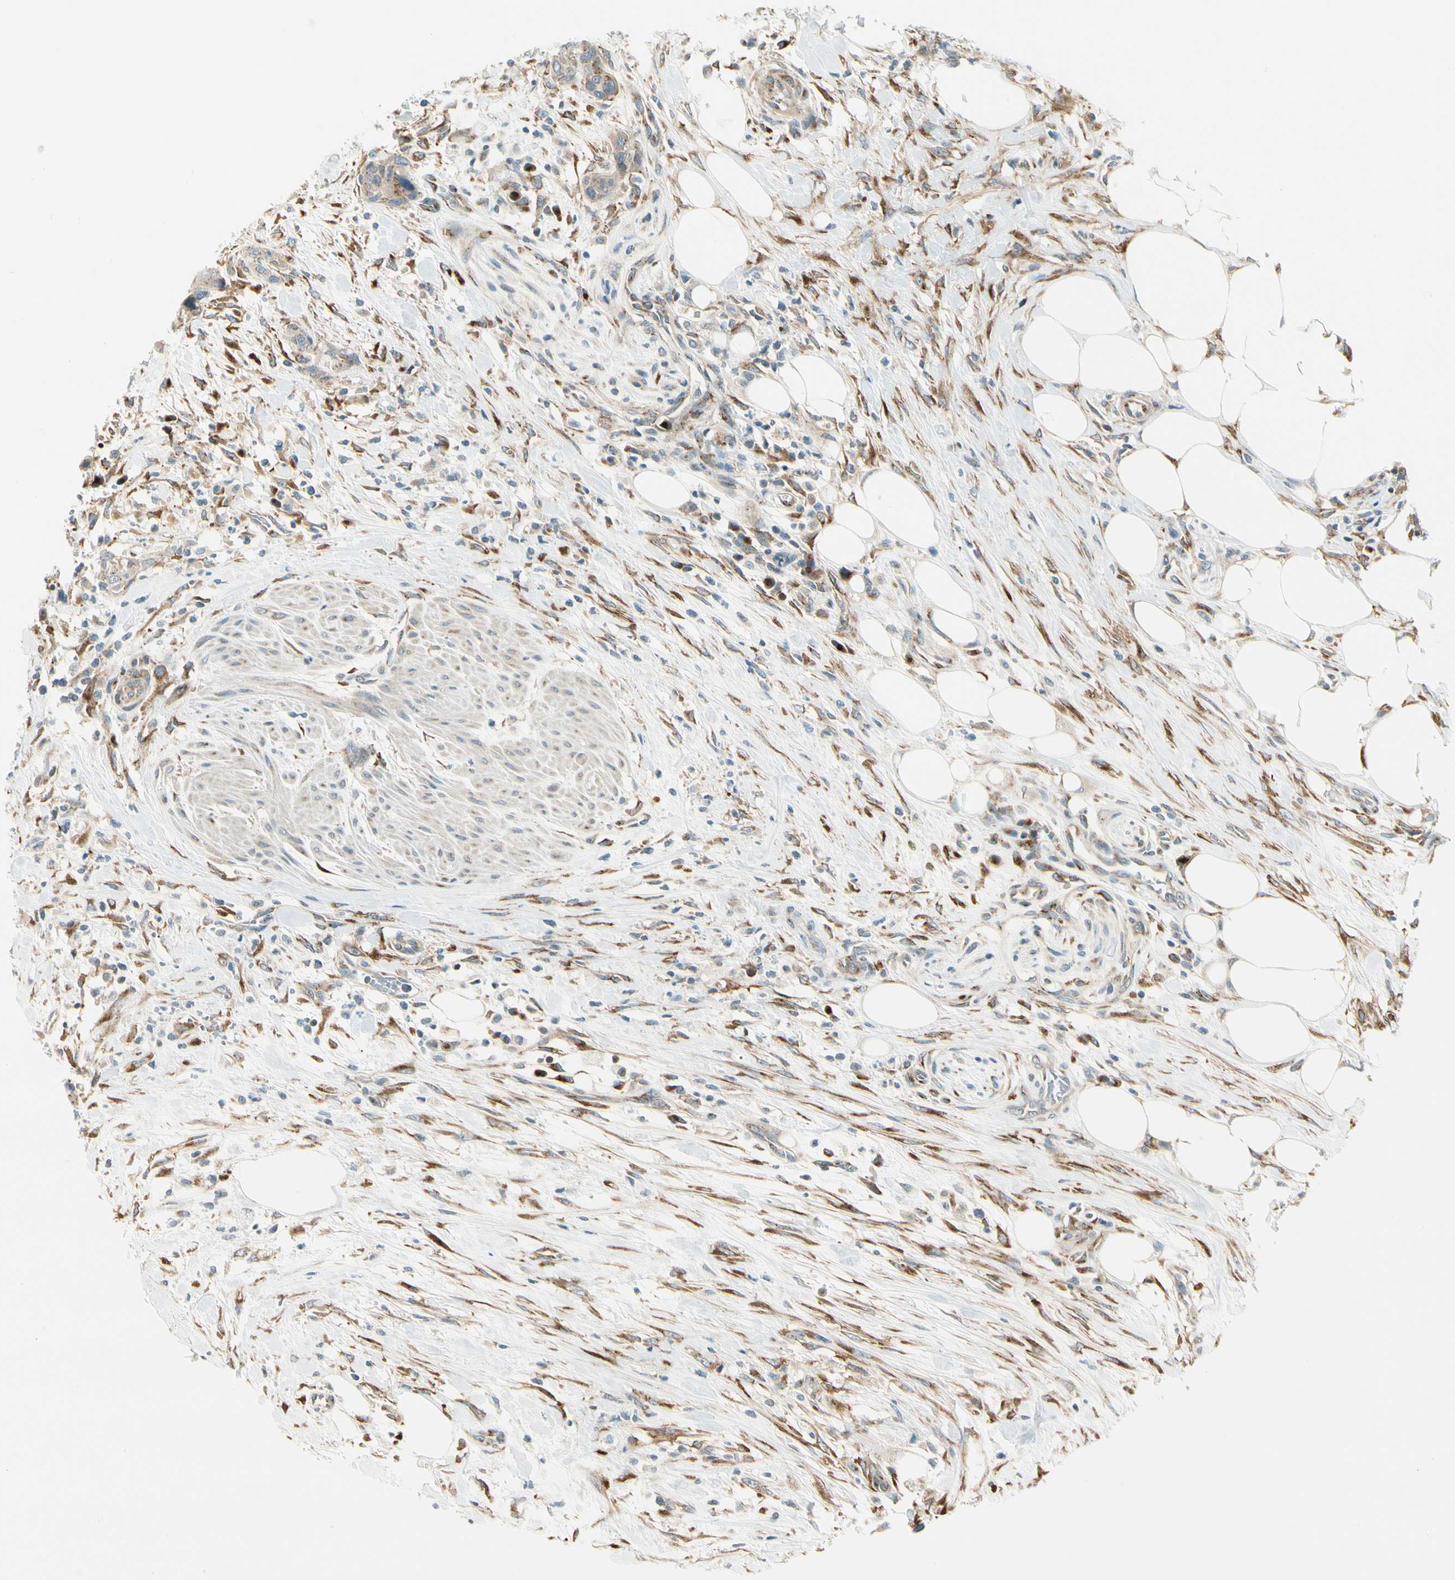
{"staining": {"intensity": "weak", "quantity": ">75%", "location": "cytoplasmic/membranous"}, "tissue": "urothelial cancer", "cell_type": "Tumor cells", "image_type": "cancer", "snomed": [{"axis": "morphology", "description": "Urothelial carcinoma, High grade"}, {"axis": "topography", "description": "Urinary bladder"}], "caption": "Immunohistochemistry (IHC) (DAB (3,3'-diaminobenzidine)) staining of human urothelial cancer demonstrates weak cytoplasmic/membranous protein expression in about >75% of tumor cells.", "gene": "MANSC1", "patient": {"sex": "male", "age": 35}}